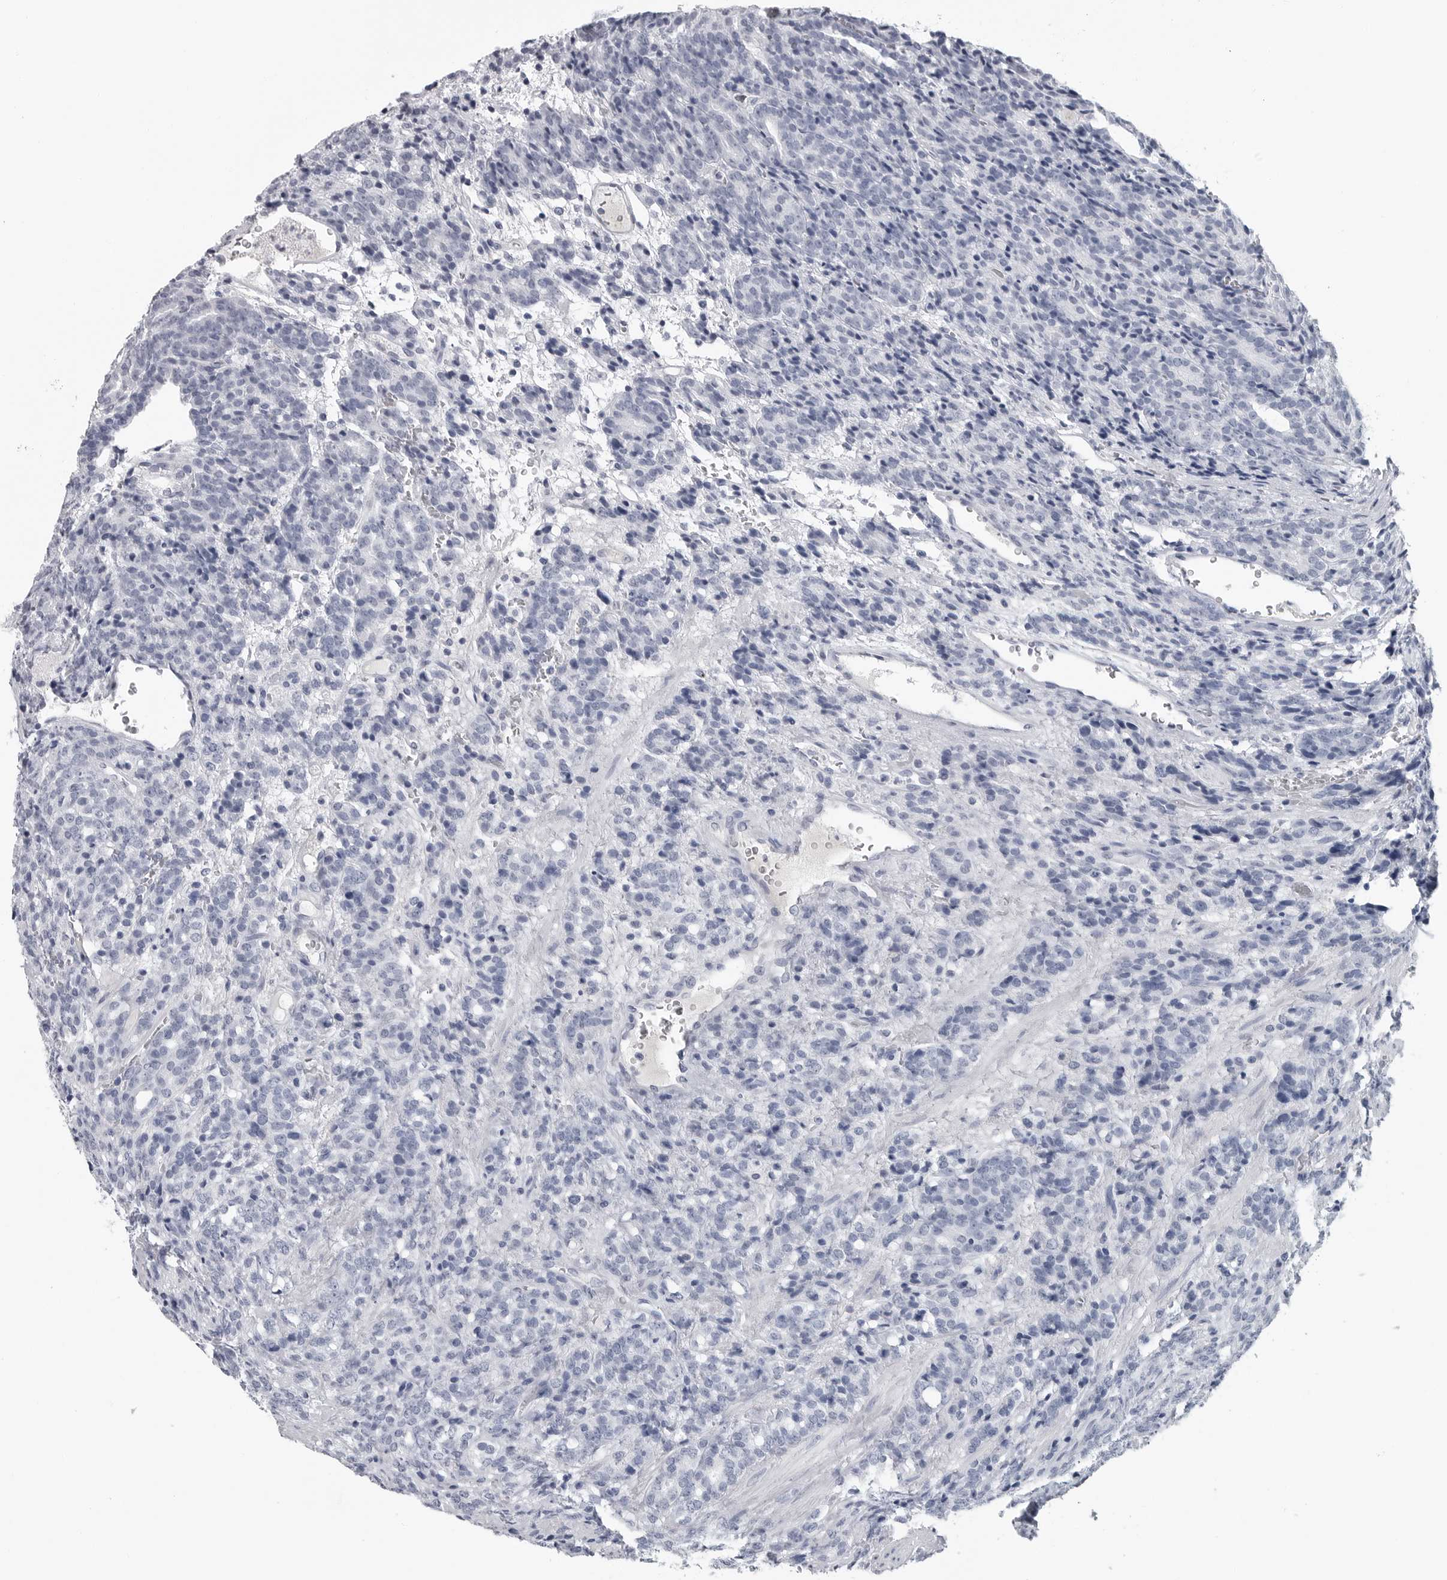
{"staining": {"intensity": "negative", "quantity": "none", "location": "none"}, "tissue": "prostate cancer", "cell_type": "Tumor cells", "image_type": "cancer", "snomed": [{"axis": "morphology", "description": "Adenocarcinoma, High grade"}, {"axis": "topography", "description": "Prostate"}], "caption": "Prostate cancer (high-grade adenocarcinoma) stained for a protein using immunohistochemistry (IHC) demonstrates no expression tumor cells.", "gene": "AMPD1", "patient": {"sex": "male", "age": 62}}